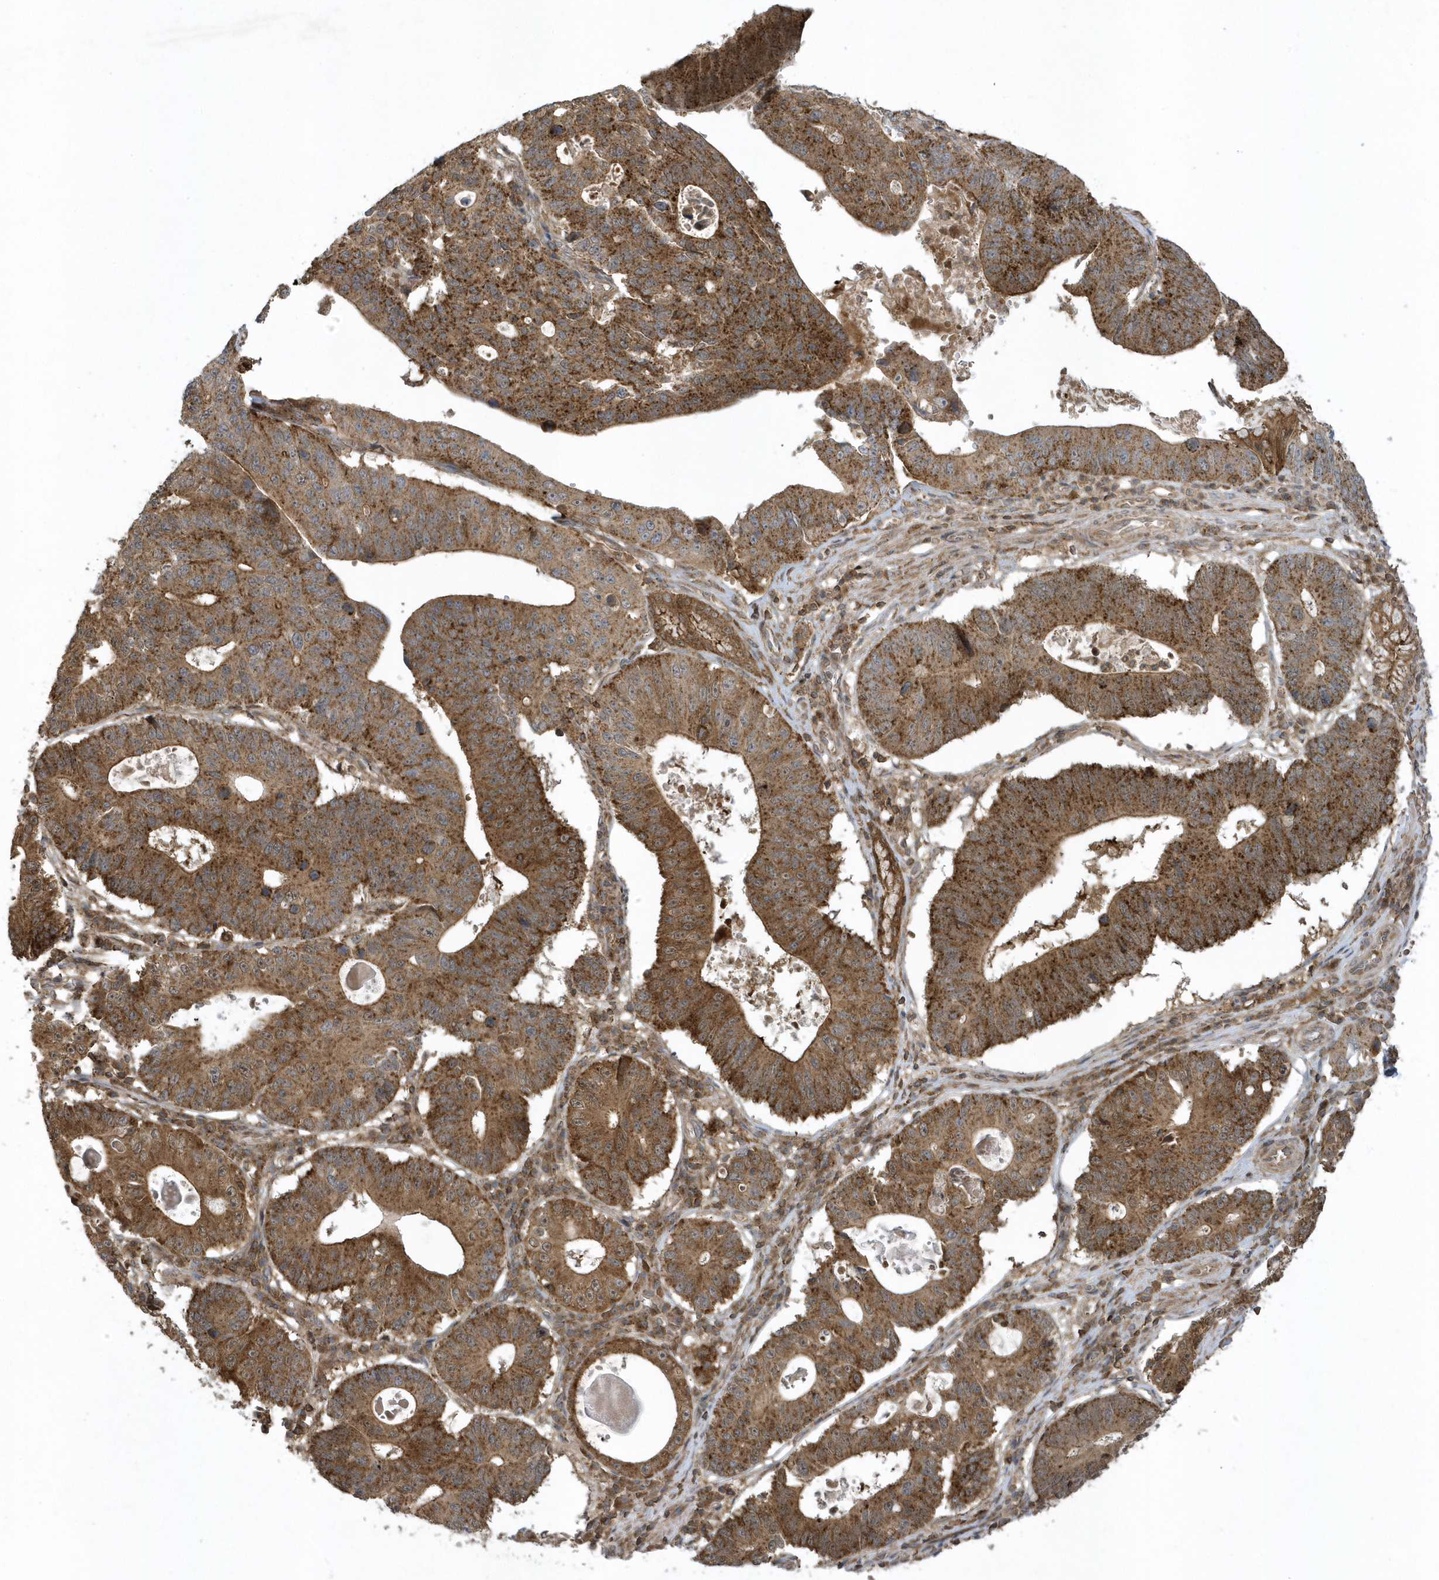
{"staining": {"intensity": "strong", "quantity": ">75%", "location": "cytoplasmic/membranous,nuclear"}, "tissue": "stomach cancer", "cell_type": "Tumor cells", "image_type": "cancer", "snomed": [{"axis": "morphology", "description": "Adenocarcinoma, NOS"}, {"axis": "topography", "description": "Stomach"}], "caption": "IHC (DAB) staining of human stomach cancer demonstrates strong cytoplasmic/membranous and nuclear protein positivity in about >75% of tumor cells.", "gene": "STAMBP", "patient": {"sex": "male", "age": 59}}